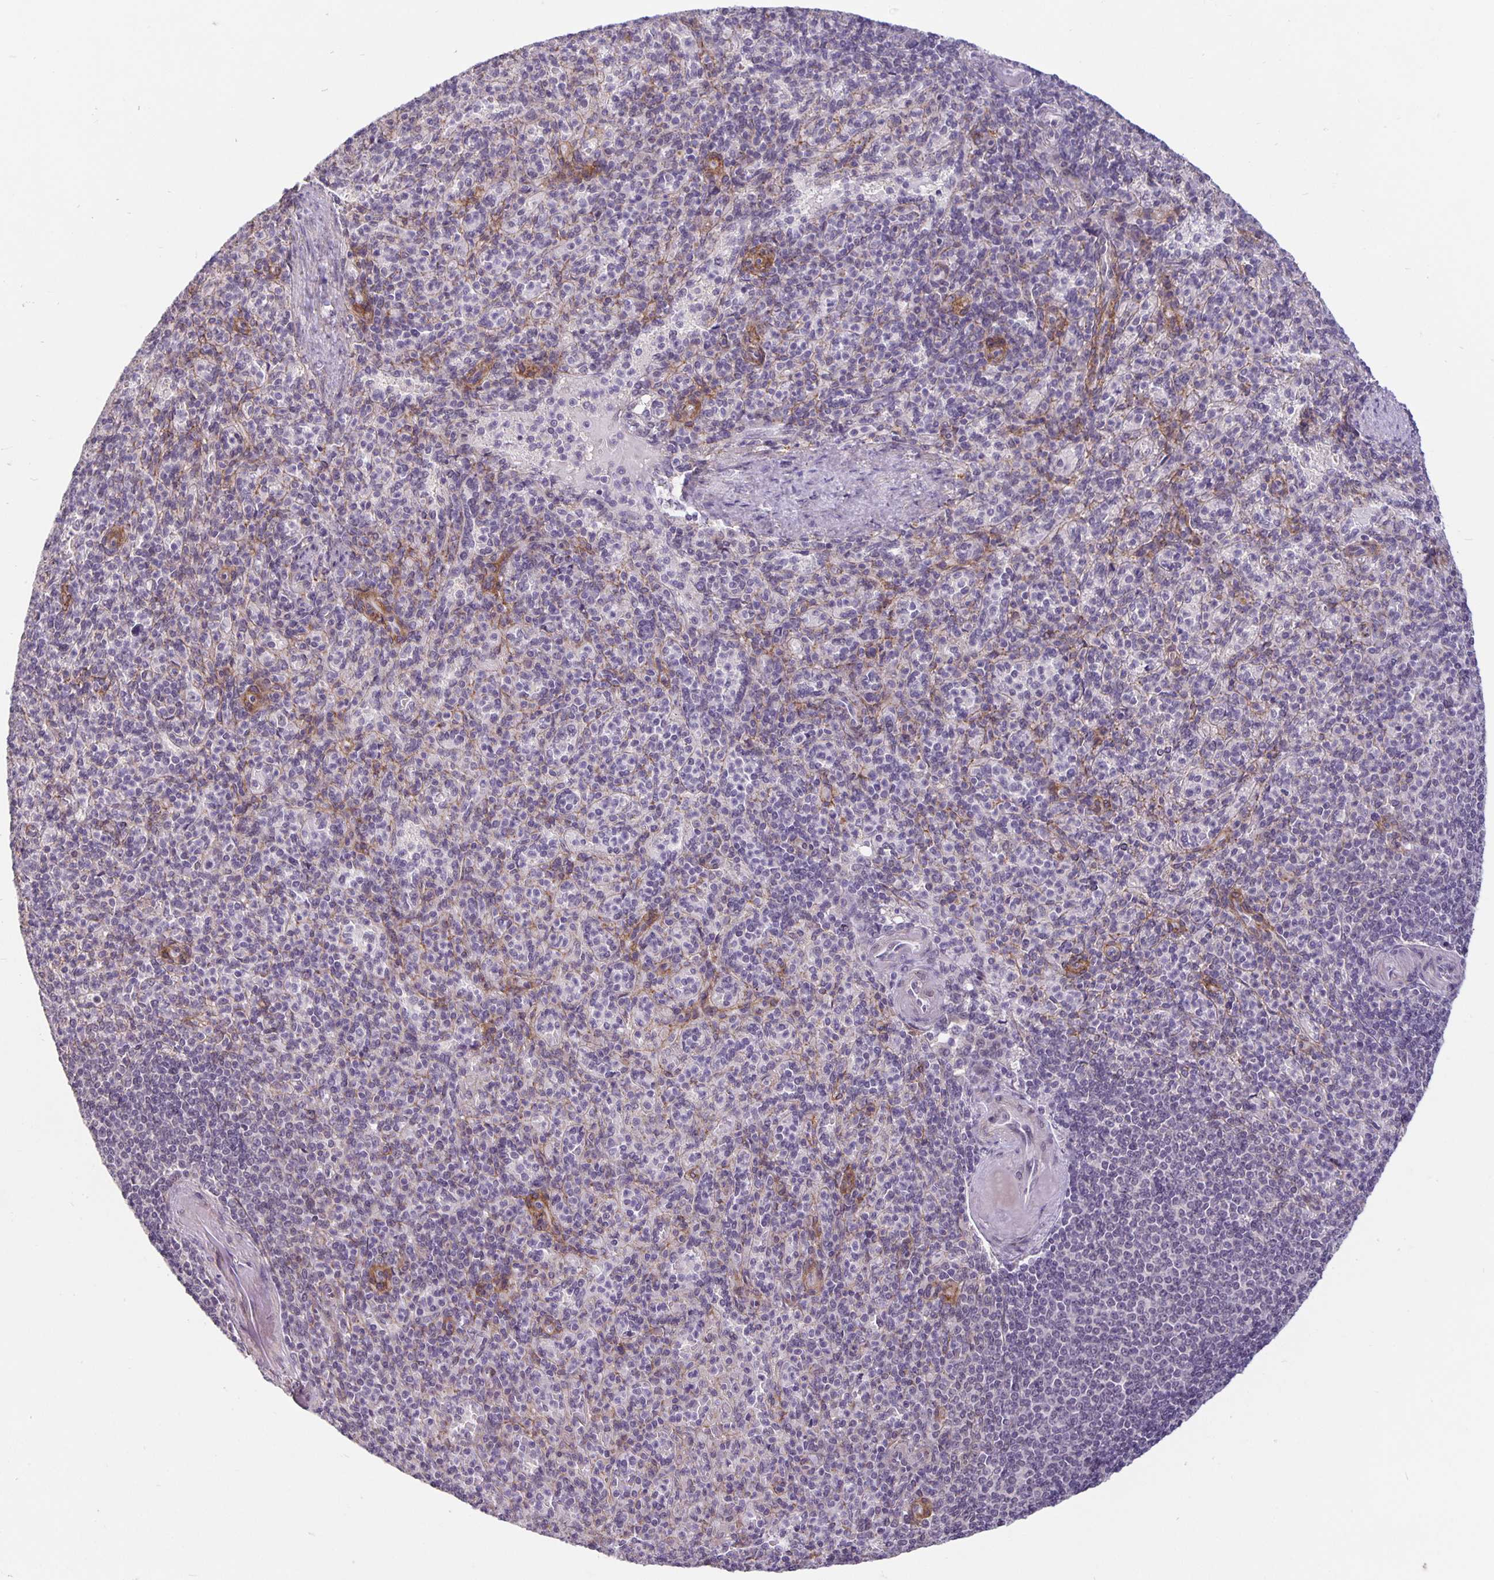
{"staining": {"intensity": "negative", "quantity": "none", "location": "none"}, "tissue": "spleen", "cell_type": "Cells in red pulp", "image_type": "normal", "snomed": [{"axis": "morphology", "description": "Normal tissue, NOS"}, {"axis": "topography", "description": "Spleen"}], "caption": "High power microscopy micrograph of an immunohistochemistry image of benign spleen, revealing no significant positivity in cells in red pulp.", "gene": "ARVCF", "patient": {"sex": "female", "age": 74}}